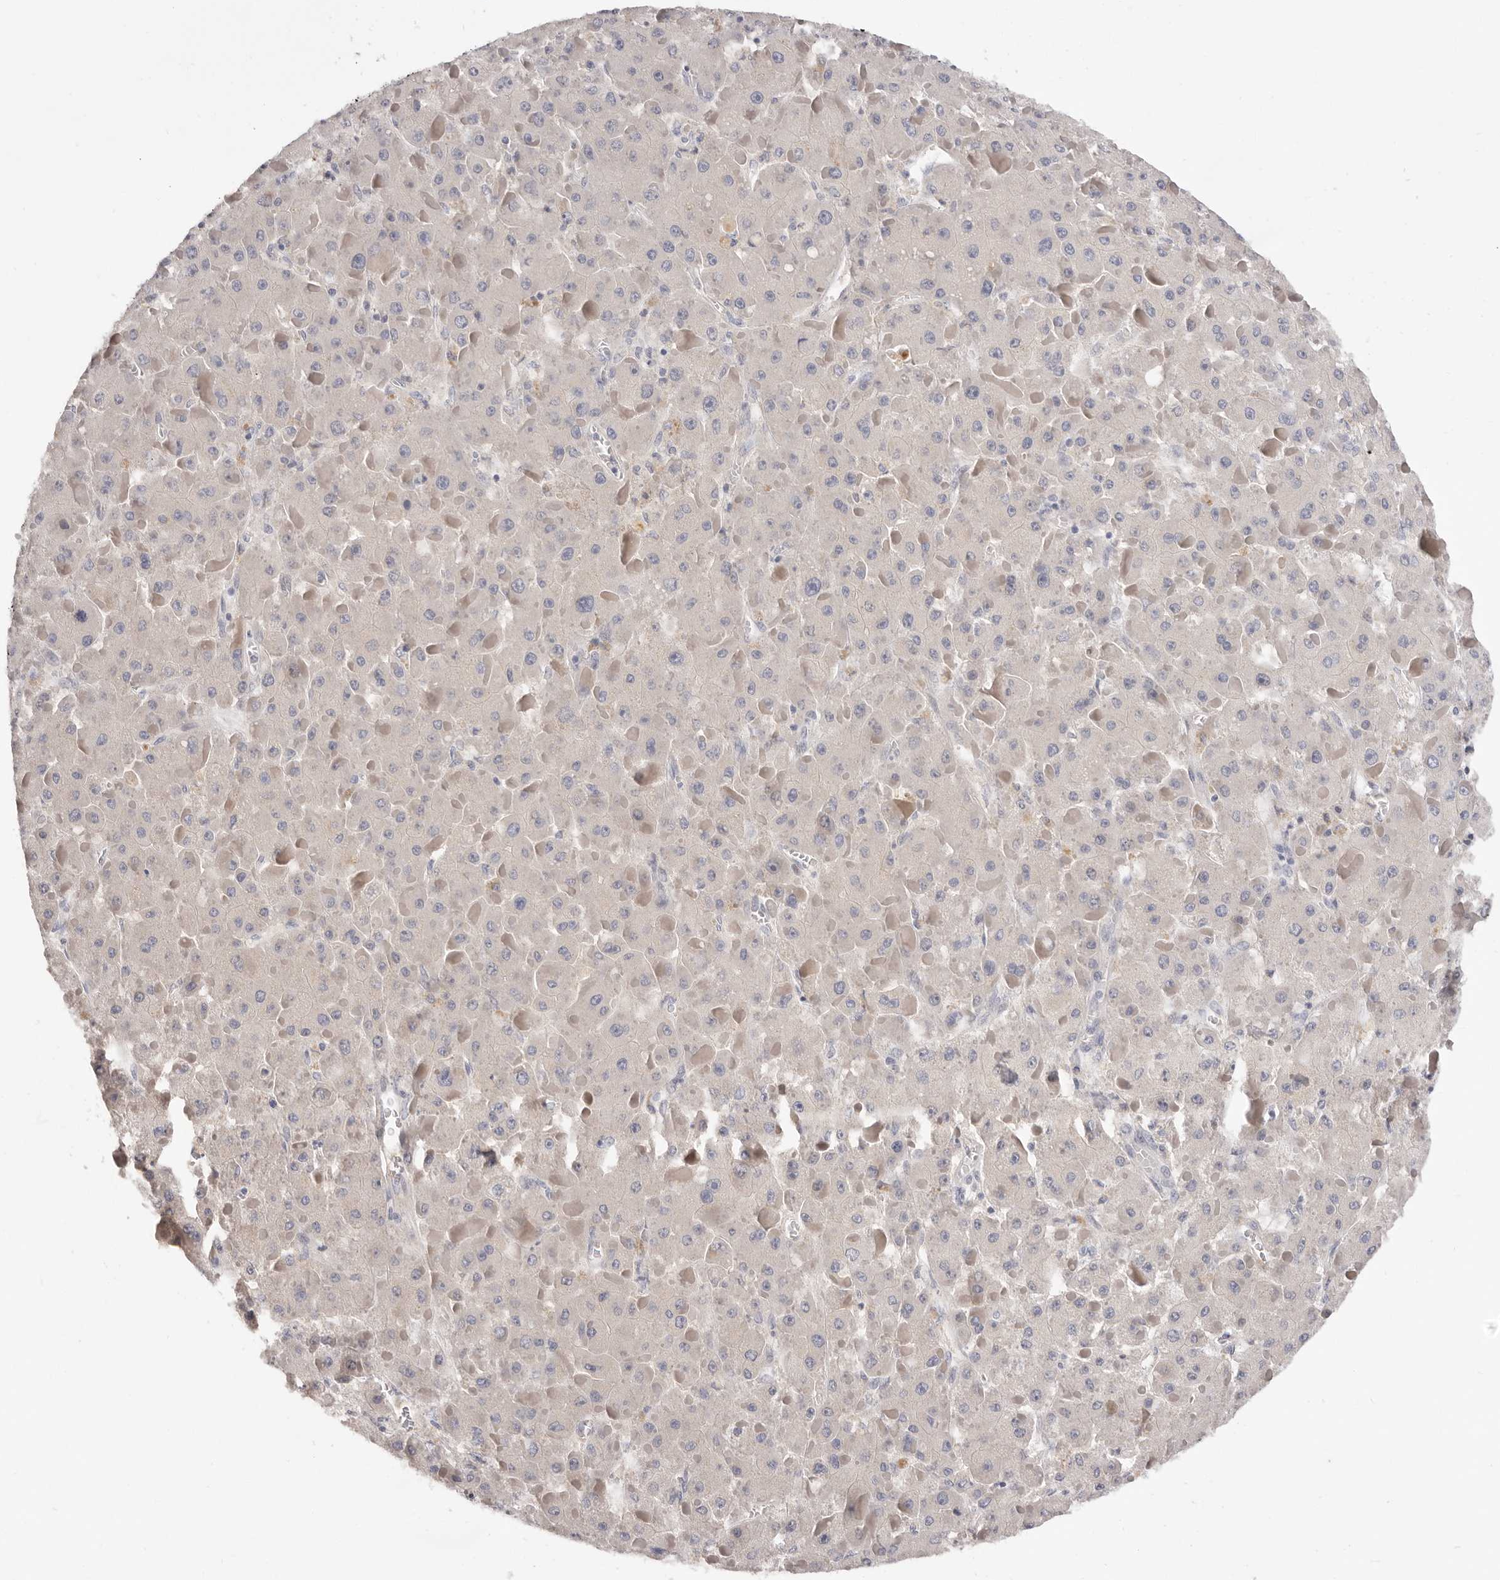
{"staining": {"intensity": "weak", "quantity": "<25%", "location": "cytoplasmic/membranous"}, "tissue": "liver cancer", "cell_type": "Tumor cells", "image_type": "cancer", "snomed": [{"axis": "morphology", "description": "Carcinoma, Hepatocellular, NOS"}, {"axis": "topography", "description": "Liver"}], "caption": "This is an immunohistochemistry image of human liver cancer (hepatocellular carcinoma). There is no positivity in tumor cells.", "gene": "DOP1A", "patient": {"sex": "female", "age": 73}}